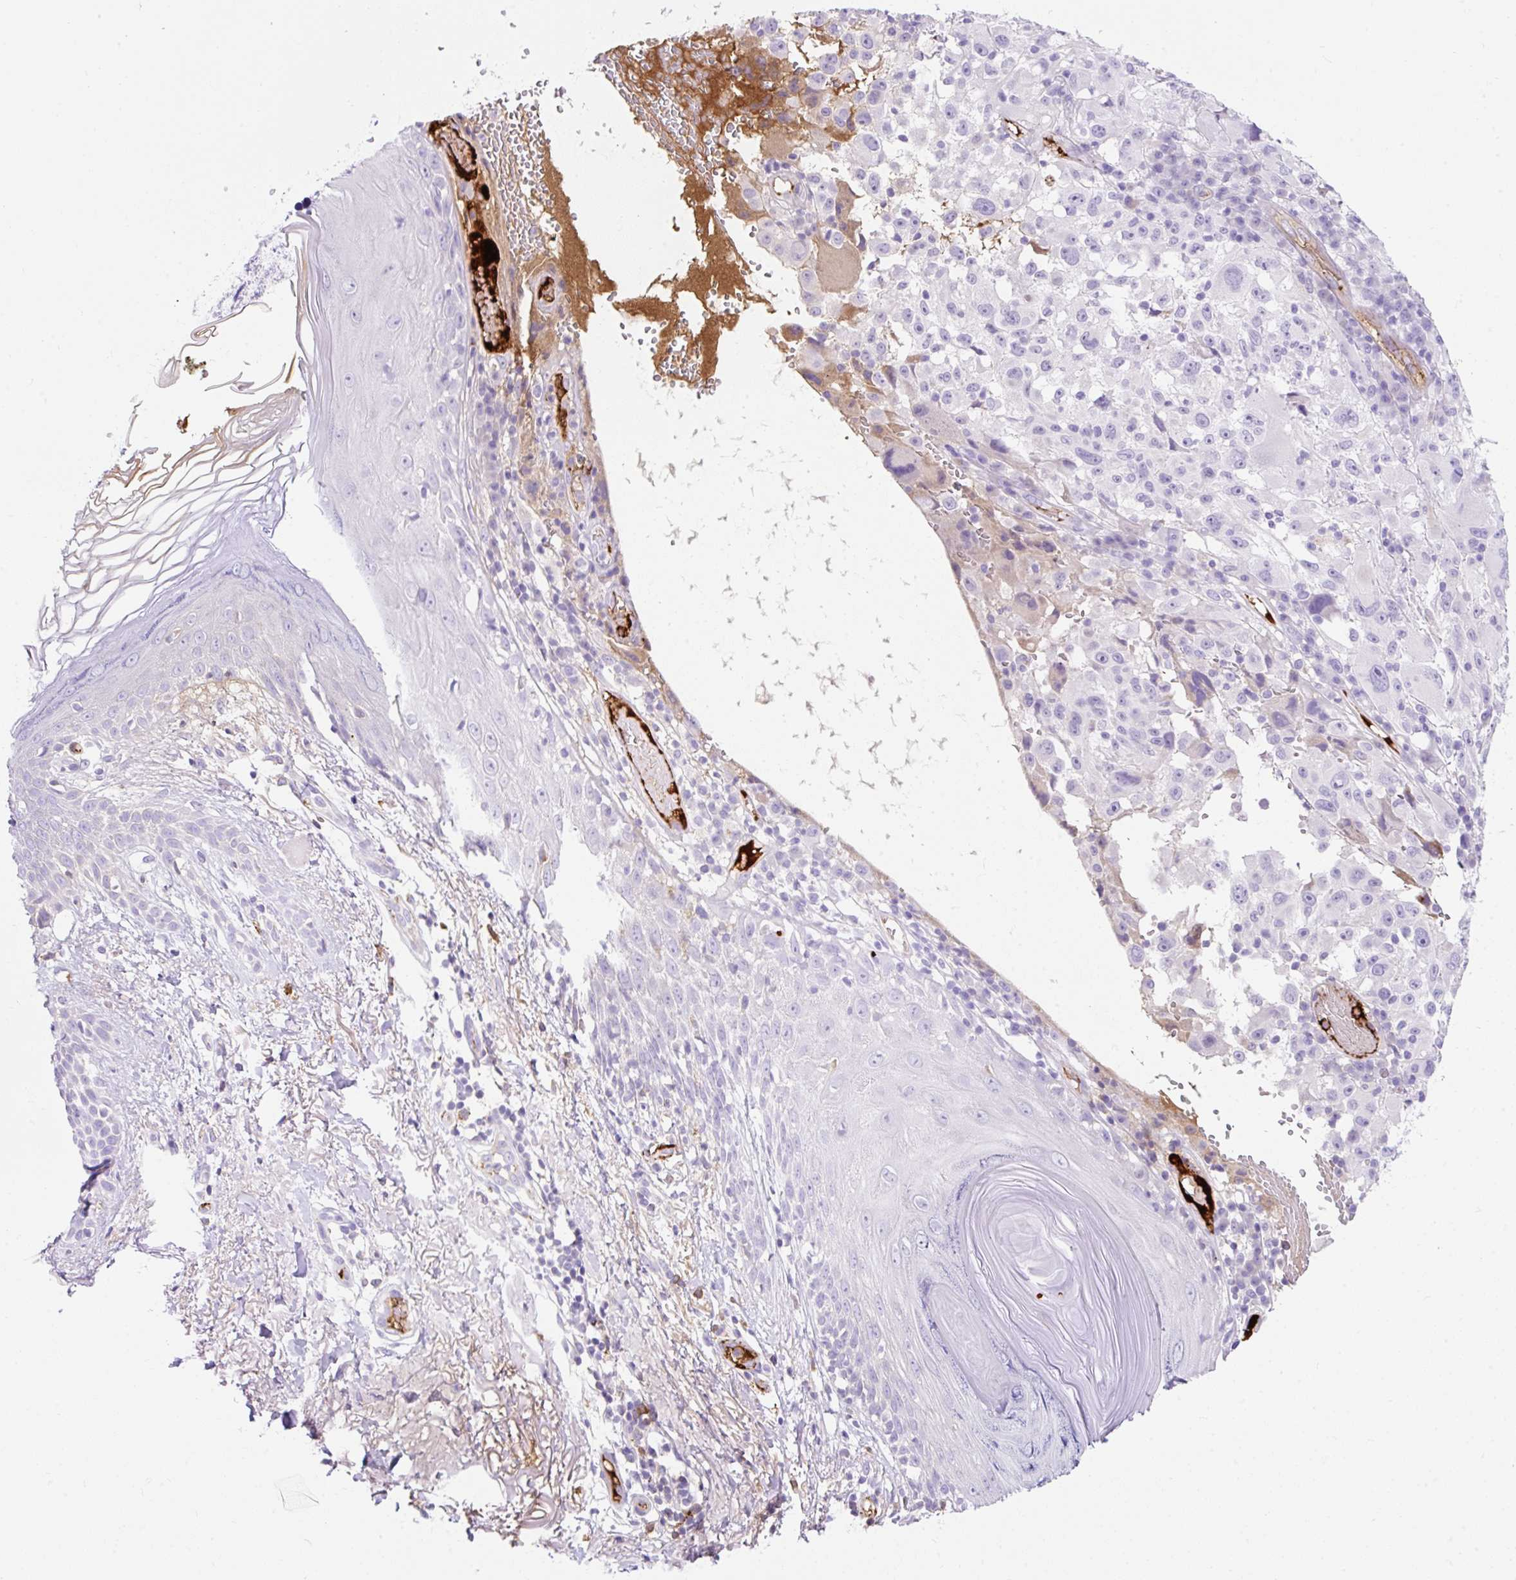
{"staining": {"intensity": "negative", "quantity": "none", "location": "none"}, "tissue": "melanoma", "cell_type": "Tumor cells", "image_type": "cancer", "snomed": [{"axis": "morphology", "description": "Malignant melanoma, NOS"}, {"axis": "topography", "description": "Skin"}], "caption": "An IHC histopathology image of malignant melanoma is shown. There is no staining in tumor cells of malignant melanoma.", "gene": "APOC4-APOC2", "patient": {"sex": "female", "age": 71}}